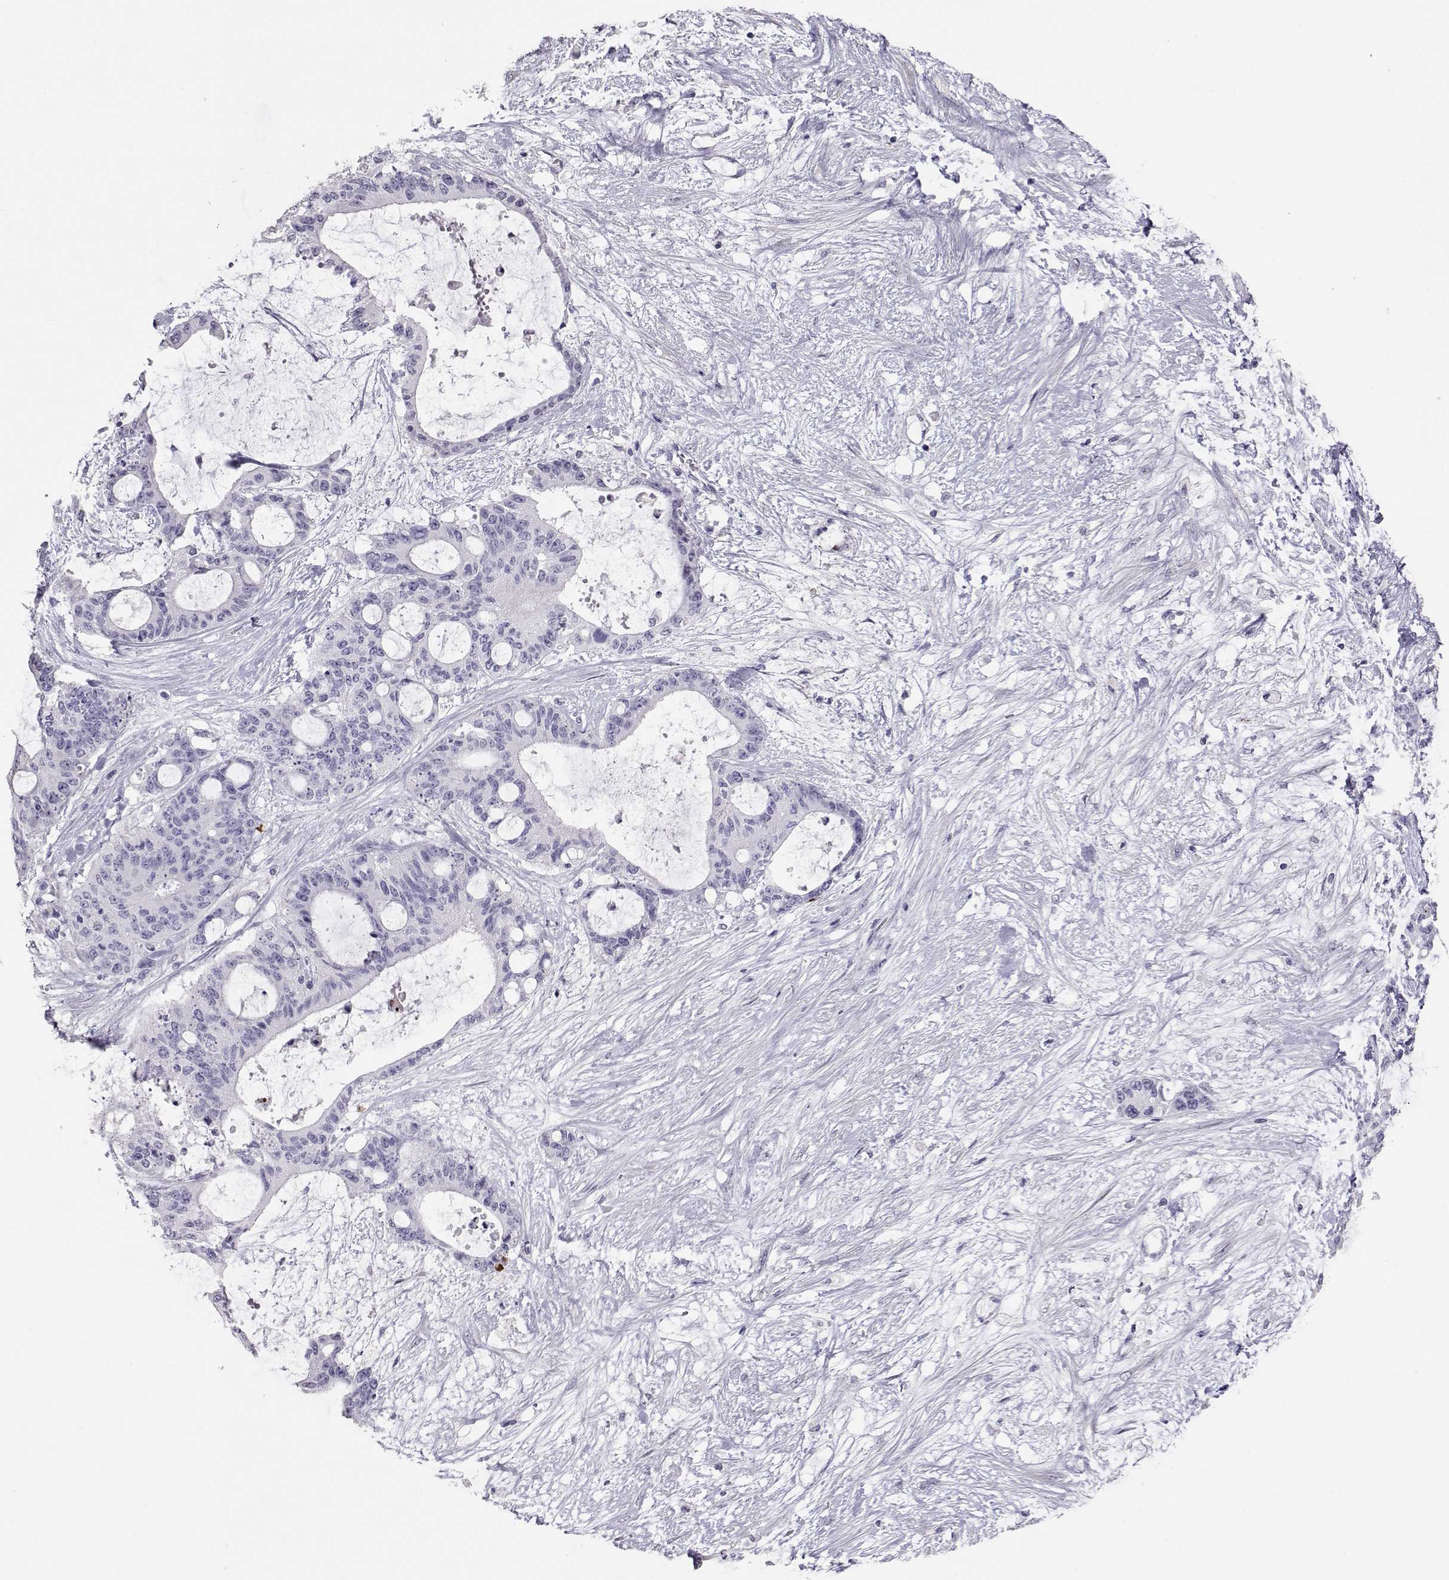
{"staining": {"intensity": "negative", "quantity": "none", "location": "none"}, "tissue": "liver cancer", "cell_type": "Tumor cells", "image_type": "cancer", "snomed": [{"axis": "morphology", "description": "Normal tissue, NOS"}, {"axis": "morphology", "description": "Cholangiocarcinoma"}, {"axis": "topography", "description": "Liver"}, {"axis": "topography", "description": "Peripheral nerve tissue"}], "caption": "Photomicrograph shows no significant protein positivity in tumor cells of liver cholangiocarcinoma. (DAB immunohistochemistry (IHC), high magnification).", "gene": "PMCH", "patient": {"sex": "female", "age": 73}}